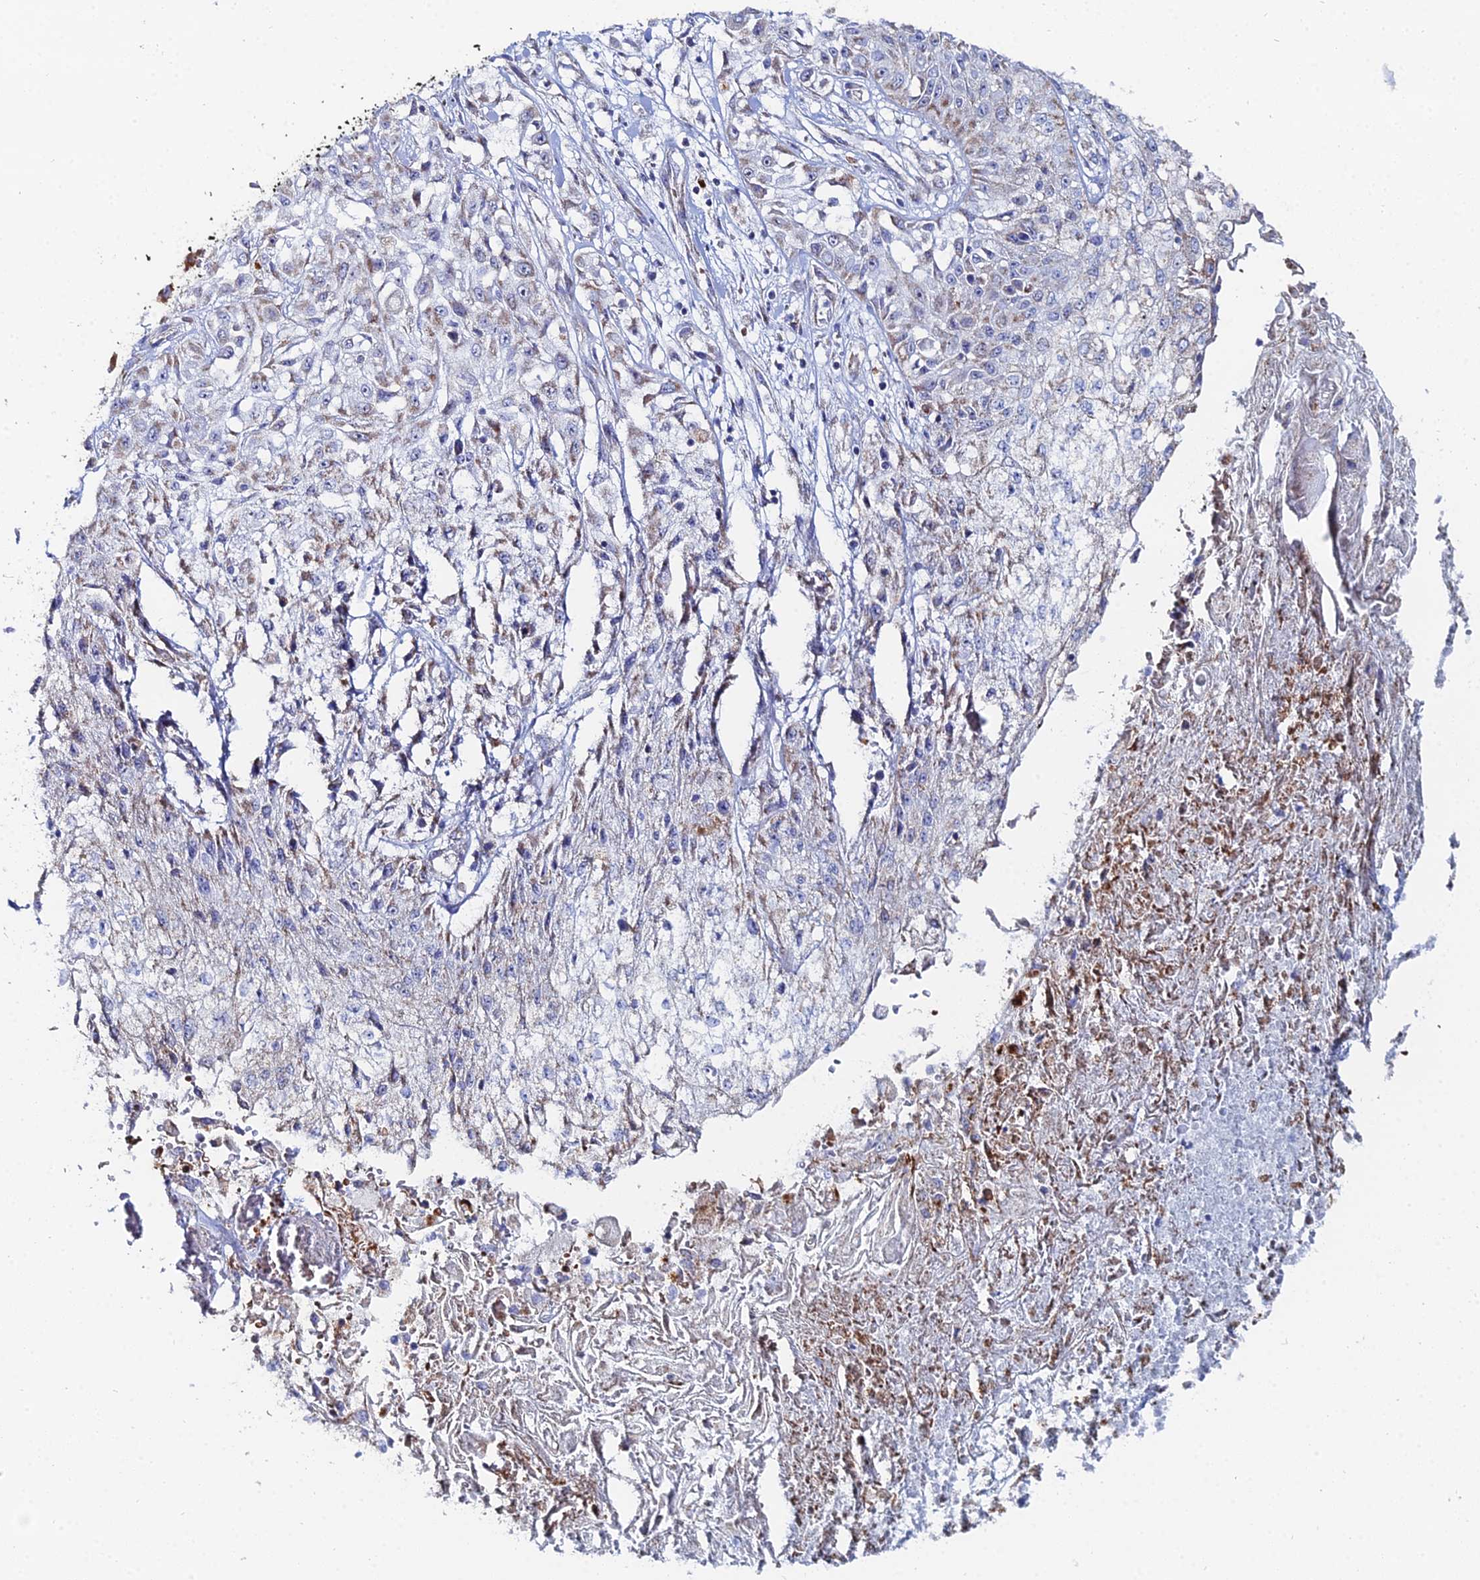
{"staining": {"intensity": "moderate", "quantity": "<25%", "location": "cytoplasmic/membranous"}, "tissue": "skin cancer", "cell_type": "Tumor cells", "image_type": "cancer", "snomed": [{"axis": "morphology", "description": "Squamous cell carcinoma, NOS"}, {"axis": "morphology", "description": "Squamous cell carcinoma, metastatic, NOS"}, {"axis": "topography", "description": "Skin"}, {"axis": "topography", "description": "Lymph node"}], "caption": "Human squamous cell carcinoma (skin) stained with a brown dye exhibits moderate cytoplasmic/membranous positive expression in approximately <25% of tumor cells.", "gene": "MPC1", "patient": {"sex": "male", "age": 75}}